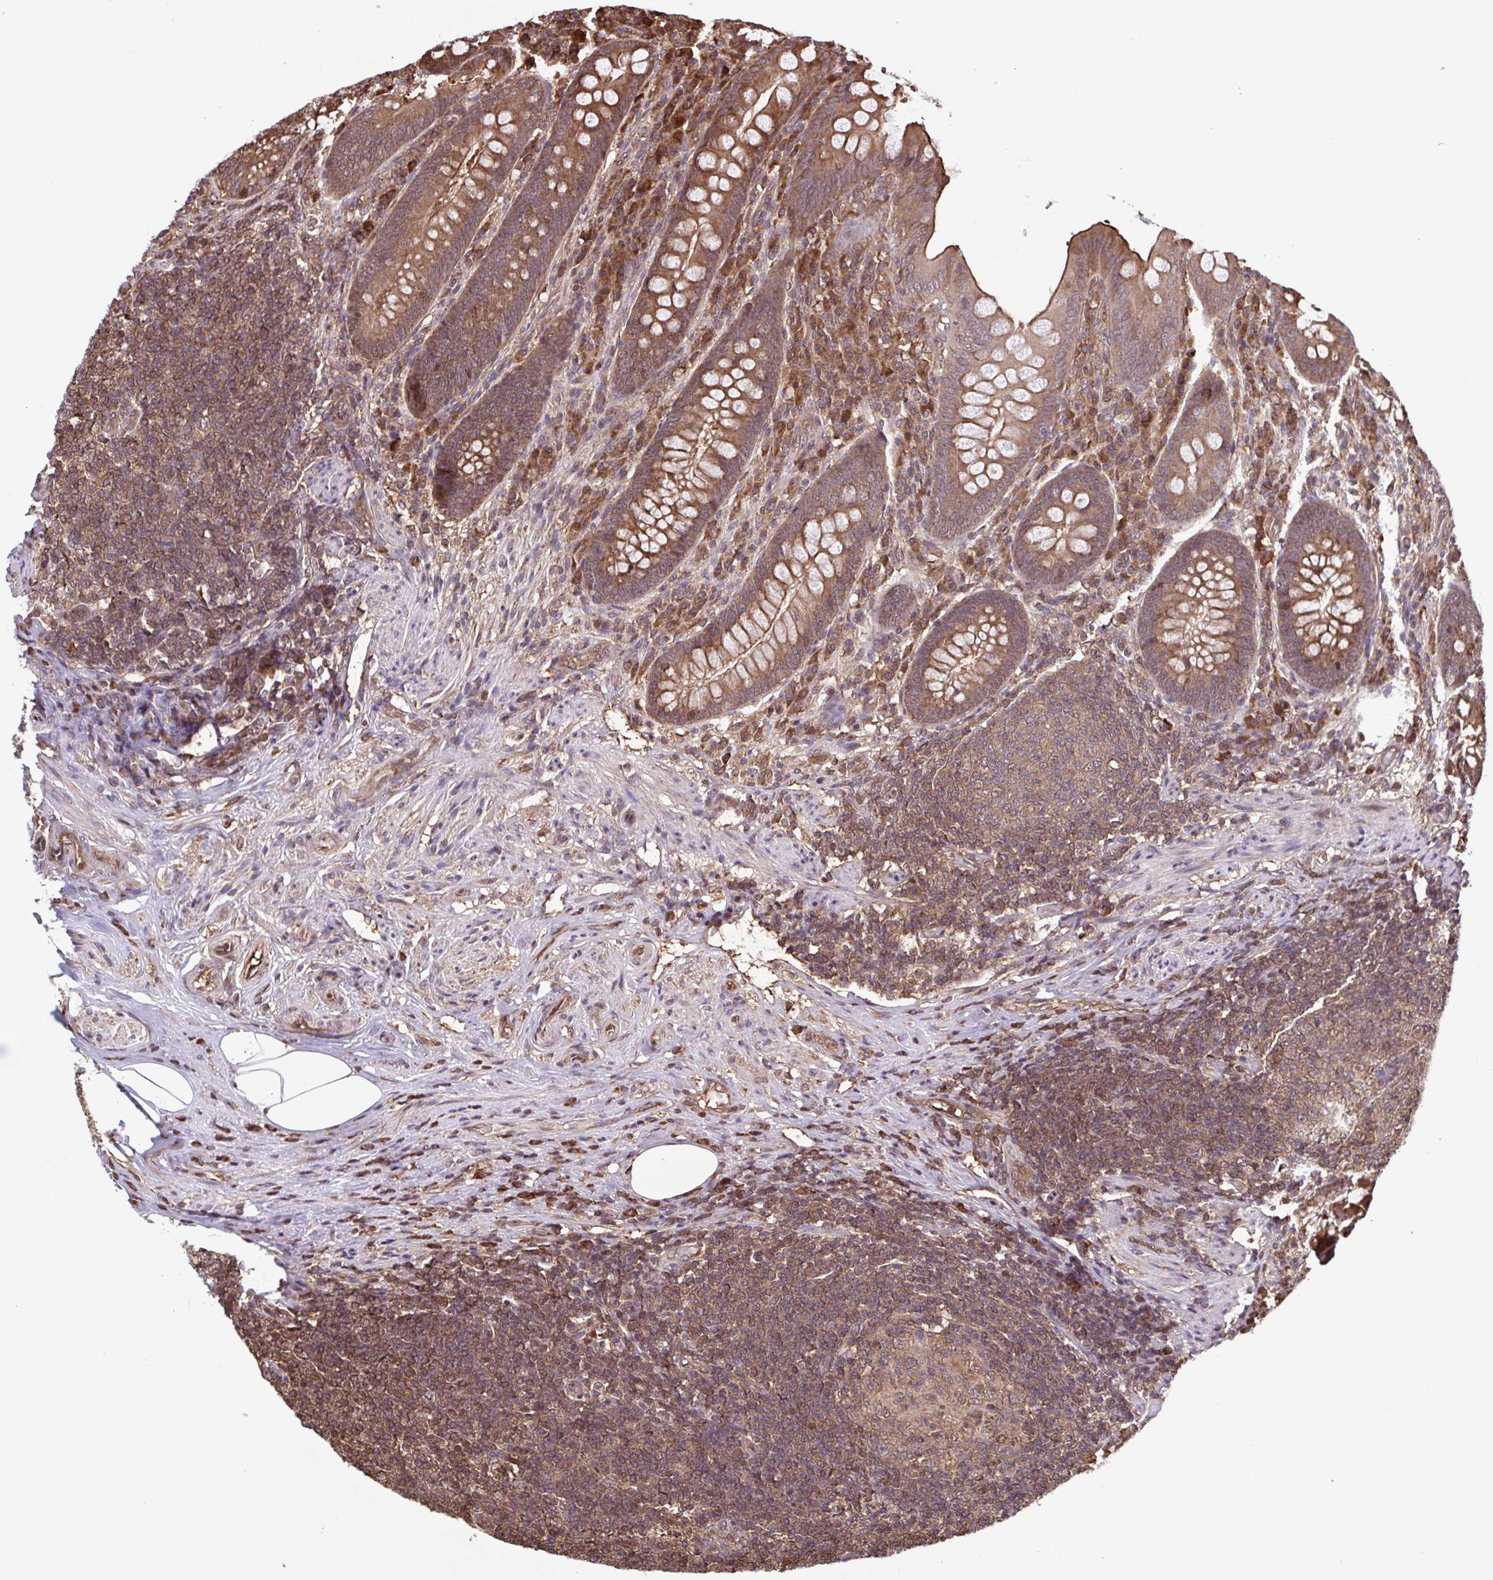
{"staining": {"intensity": "moderate", "quantity": ">75%", "location": "cytoplasmic/membranous"}, "tissue": "appendix", "cell_type": "Glandular cells", "image_type": "normal", "snomed": [{"axis": "morphology", "description": "Normal tissue, NOS"}, {"axis": "topography", "description": "Appendix"}], "caption": "Immunohistochemistry (IHC) image of normal appendix: appendix stained using immunohistochemistry (IHC) displays medium levels of moderate protein expression localized specifically in the cytoplasmic/membranous of glandular cells, appearing as a cytoplasmic/membranous brown color.", "gene": "SEC63", "patient": {"sex": "male", "age": 71}}